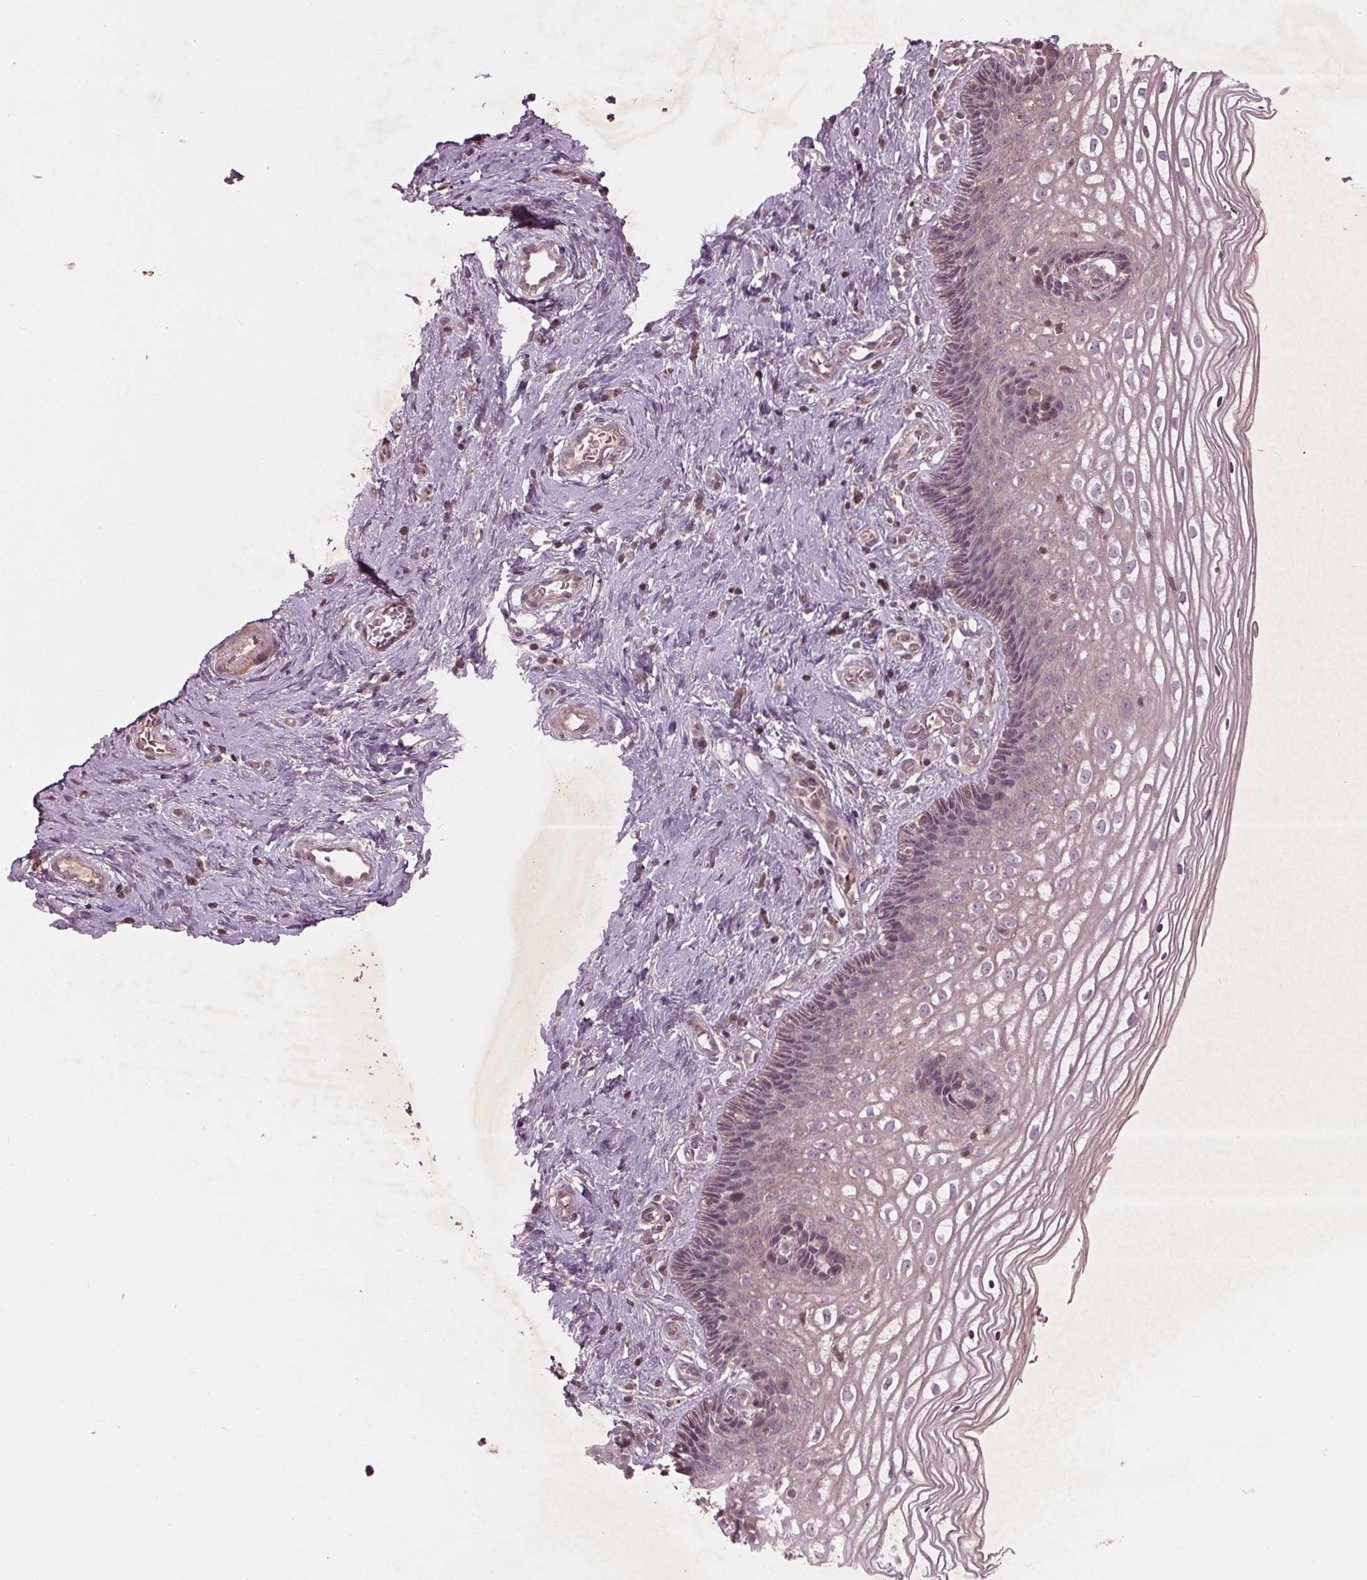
{"staining": {"intensity": "moderate", "quantity": "<25%", "location": "nuclear"}, "tissue": "cervix", "cell_type": "Glandular cells", "image_type": "normal", "snomed": [{"axis": "morphology", "description": "Normal tissue, NOS"}, {"axis": "topography", "description": "Cervix"}], "caption": "High-power microscopy captured an immunohistochemistry histopathology image of unremarkable cervix, revealing moderate nuclear staining in about <25% of glandular cells.", "gene": "CDKL4", "patient": {"sex": "female", "age": 34}}